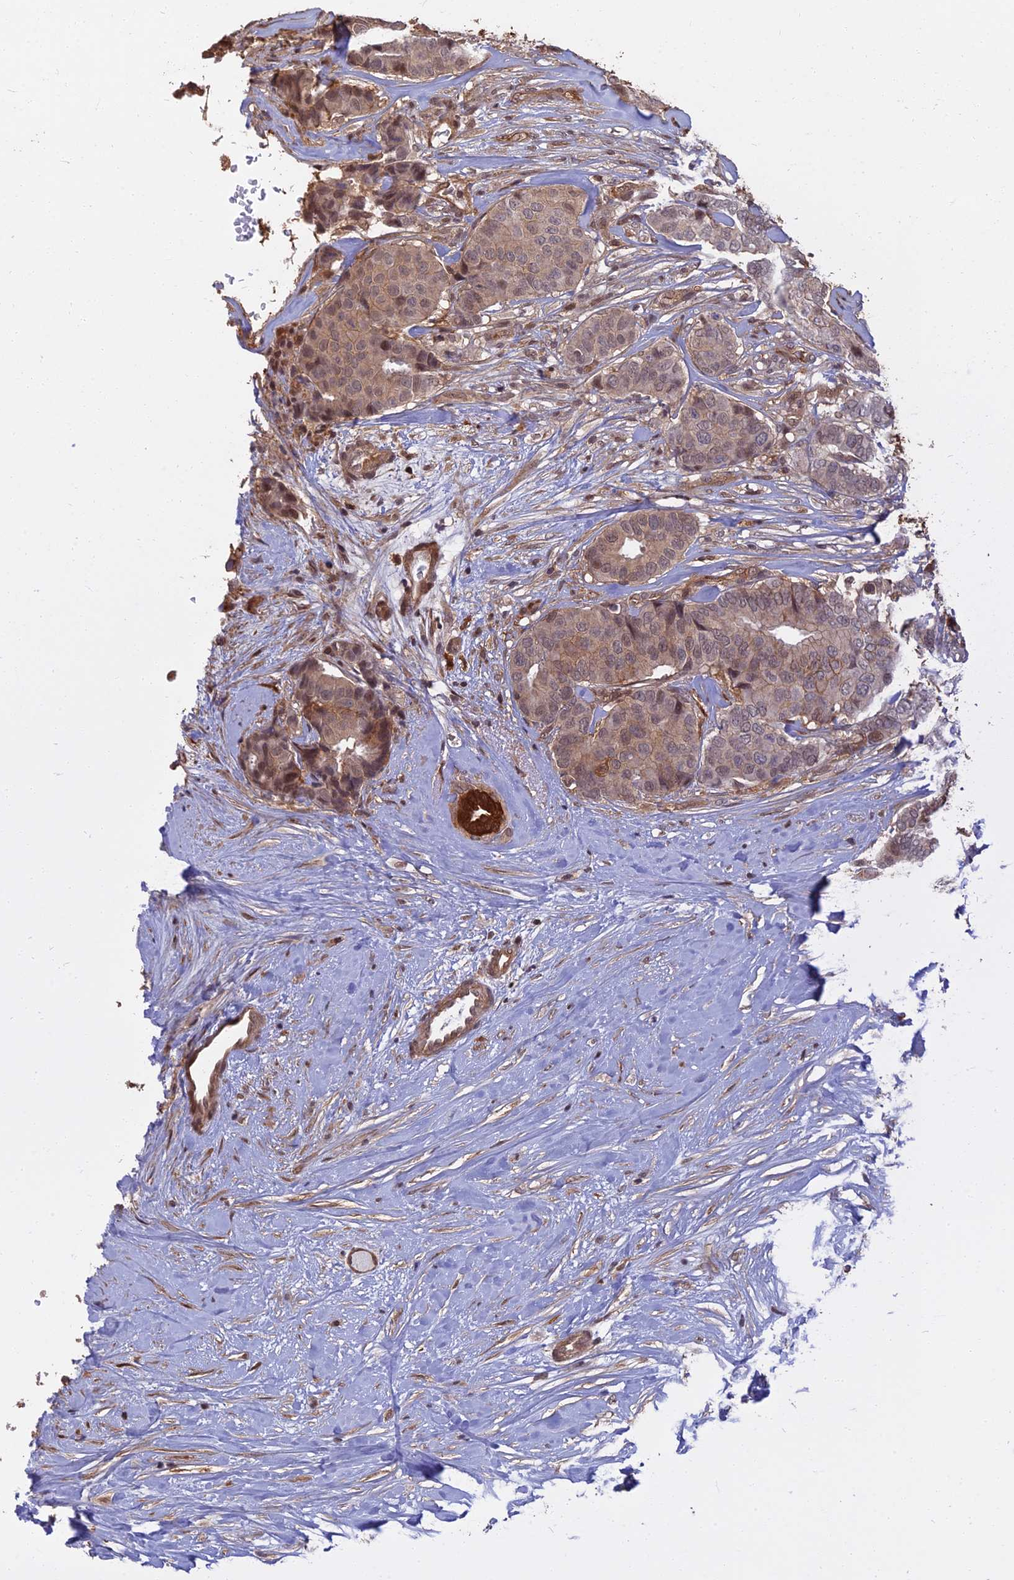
{"staining": {"intensity": "moderate", "quantity": "25%-75%", "location": "cytoplasmic/membranous"}, "tissue": "breast cancer", "cell_type": "Tumor cells", "image_type": "cancer", "snomed": [{"axis": "morphology", "description": "Duct carcinoma"}, {"axis": "topography", "description": "Breast"}], "caption": "A photomicrograph showing moderate cytoplasmic/membranous expression in about 25%-75% of tumor cells in breast cancer, as visualized by brown immunohistochemical staining.", "gene": "LRRN3", "patient": {"sex": "female", "age": 75}}